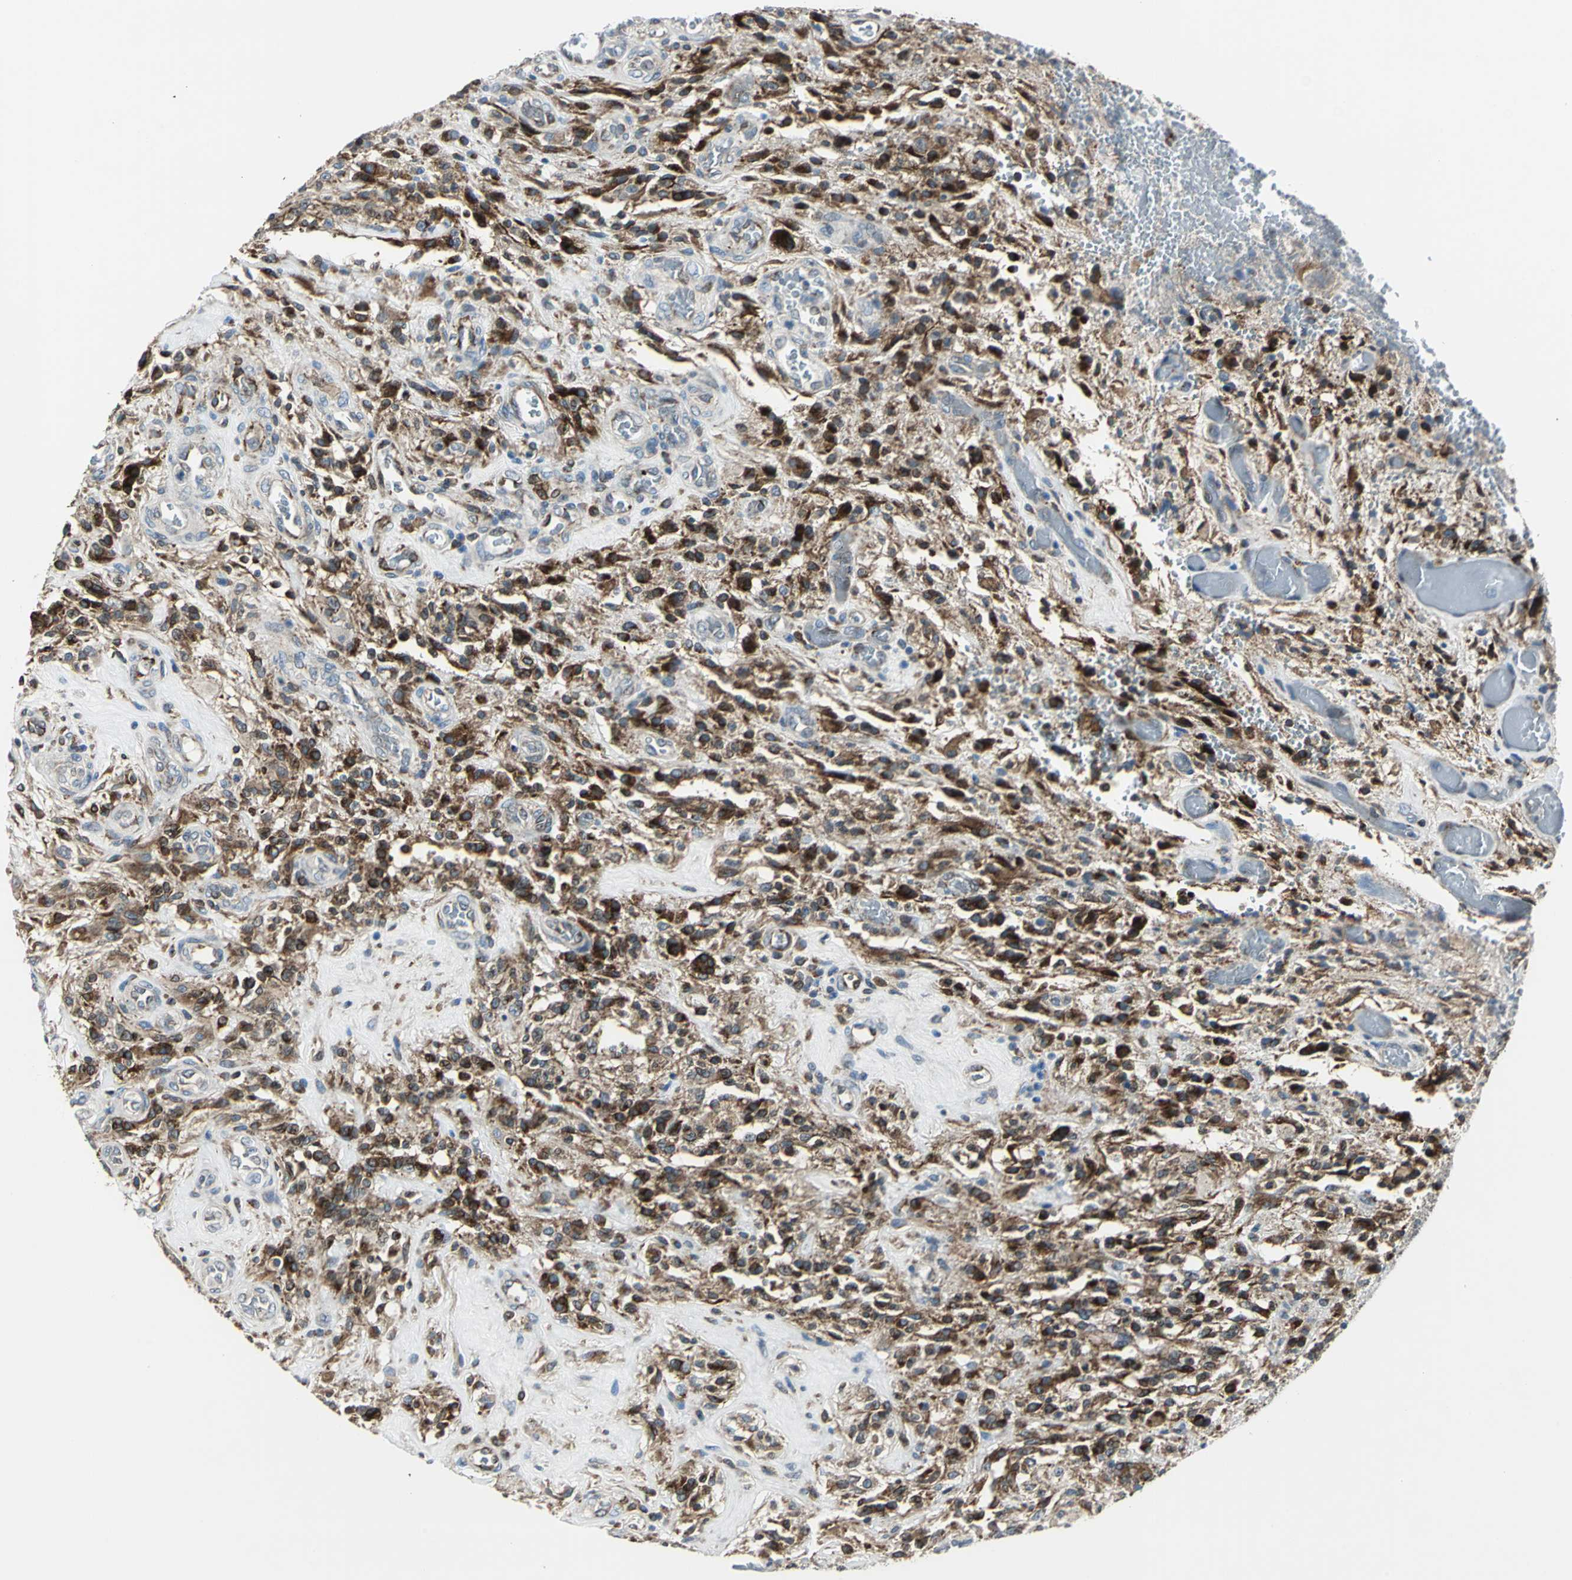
{"staining": {"intensity": "strong", "quantity": ">75%", "location": "cytoplasmic/membranous"}, "tissue": "glioma", "cell_type": "Tumor cells", "image_type": "cancer", "snomed": [{"axis": "morphology", "description": "Normal tissue, NOS"}, {"axis": "morphology", "description": "Glioma, malignant, High grade"}, {"axis": "topography", "description": "Cerebral cortex"}], "caption": "This is a photomicrograph of immunohistochemistry staining of glioma, which shows strong positivity in the cytoplasmic/membranous of tumor cells.", "gene": "HTATIP2", "patient": {"sex": "male", "age": 56}}